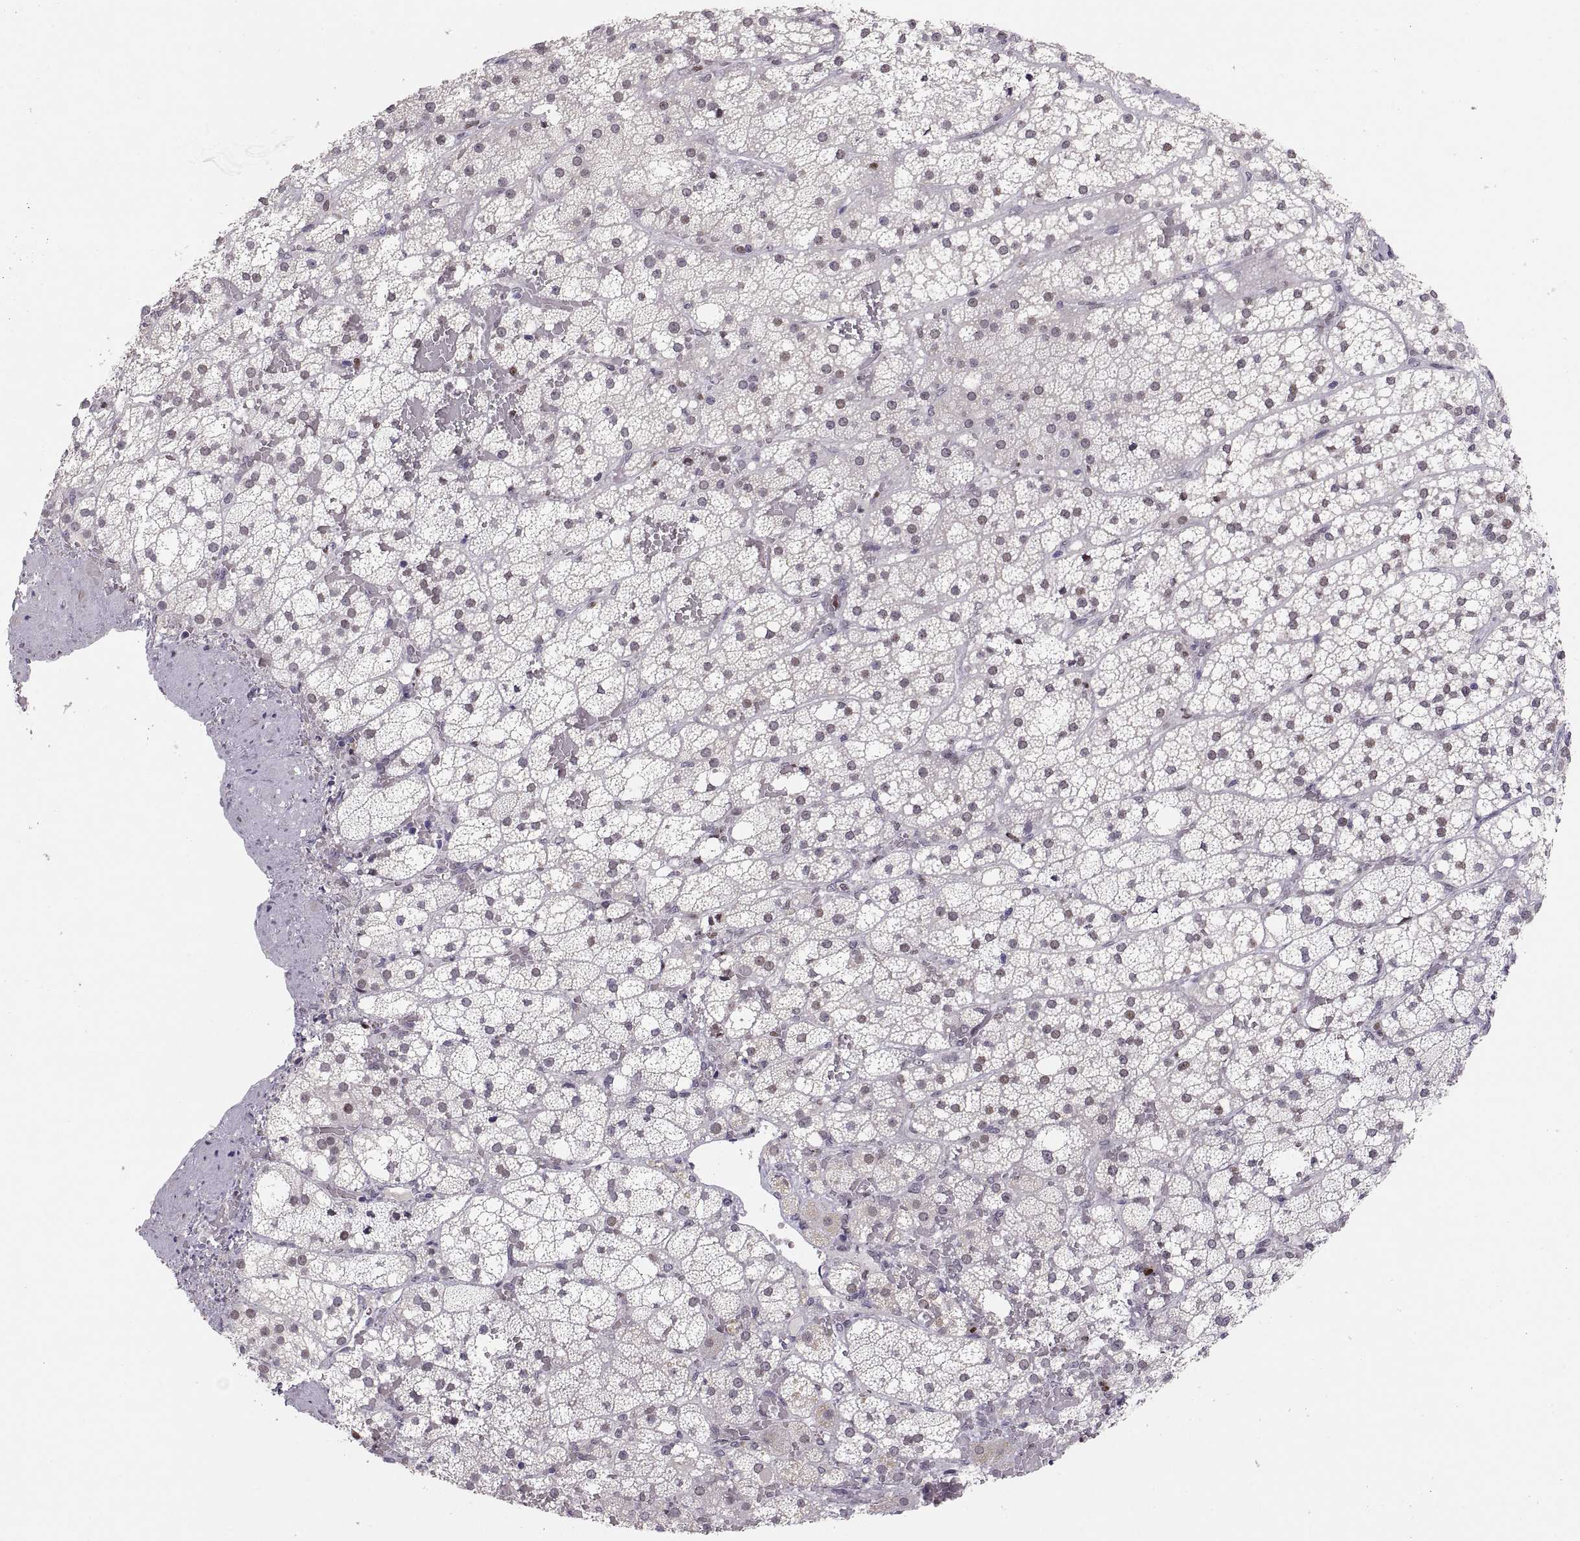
{"staining": {"intensity": "negative", "quantity": "none", "location": "none"}, "tissue": "adrenal gland", "cell_type": "Glandular cells", "image_type": "normal", "snomed": [{"axis": "morphology", "description": "Normal tissue, NOS"}, {"axis": "topography", "description": "Adrenal gland"}], "caption": "This photomicrograph is of benign adrenal gland stained with immunohistochemistry (IHC) to label a protein in brown with the nuclei are counter-stained blue. There is no positivity in glandular cells.", "gene": "SNAI1", "patient": {"sex": "male", "age": 53}}